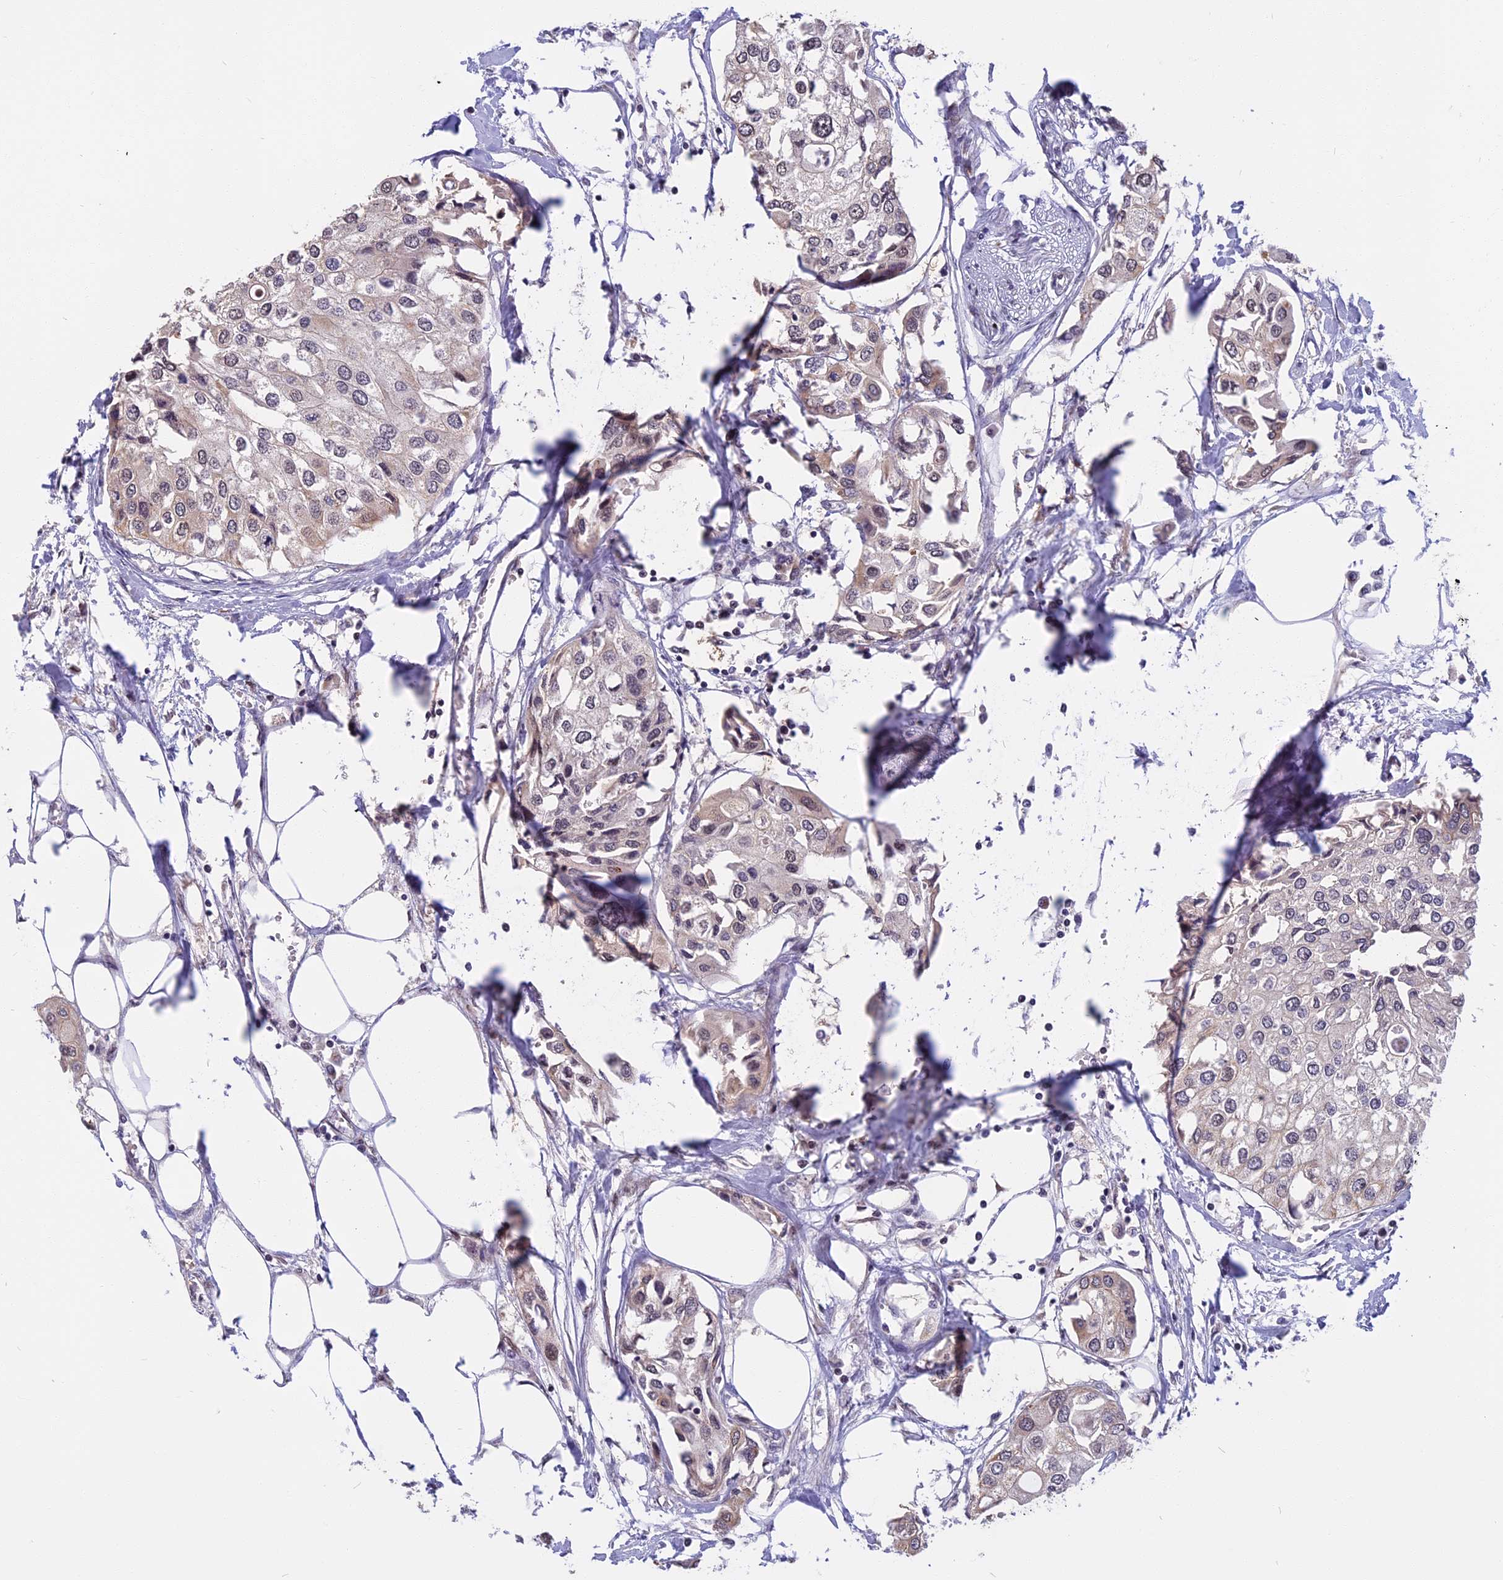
{"staining": {"intensity": "weak", "quantity": "<25%", "location": "cytoplasmic/membranous,nuclear"}, "tissue": "urothelial cancer", "cell_type": "Tumor cells", "image_type": "cancer", "snomed": [{"axis": "morphology", "description": "Urothelial carcinoma, High grade"}, {"axis": "topography", "description": "Urinary bladder"}], "caption": "Urothelial cancer was stained to show a protein in brown. There is no significant positivity in tumor cells.", "gene": "CCDC113", "patient": {"sex": "male", "age": 64}}